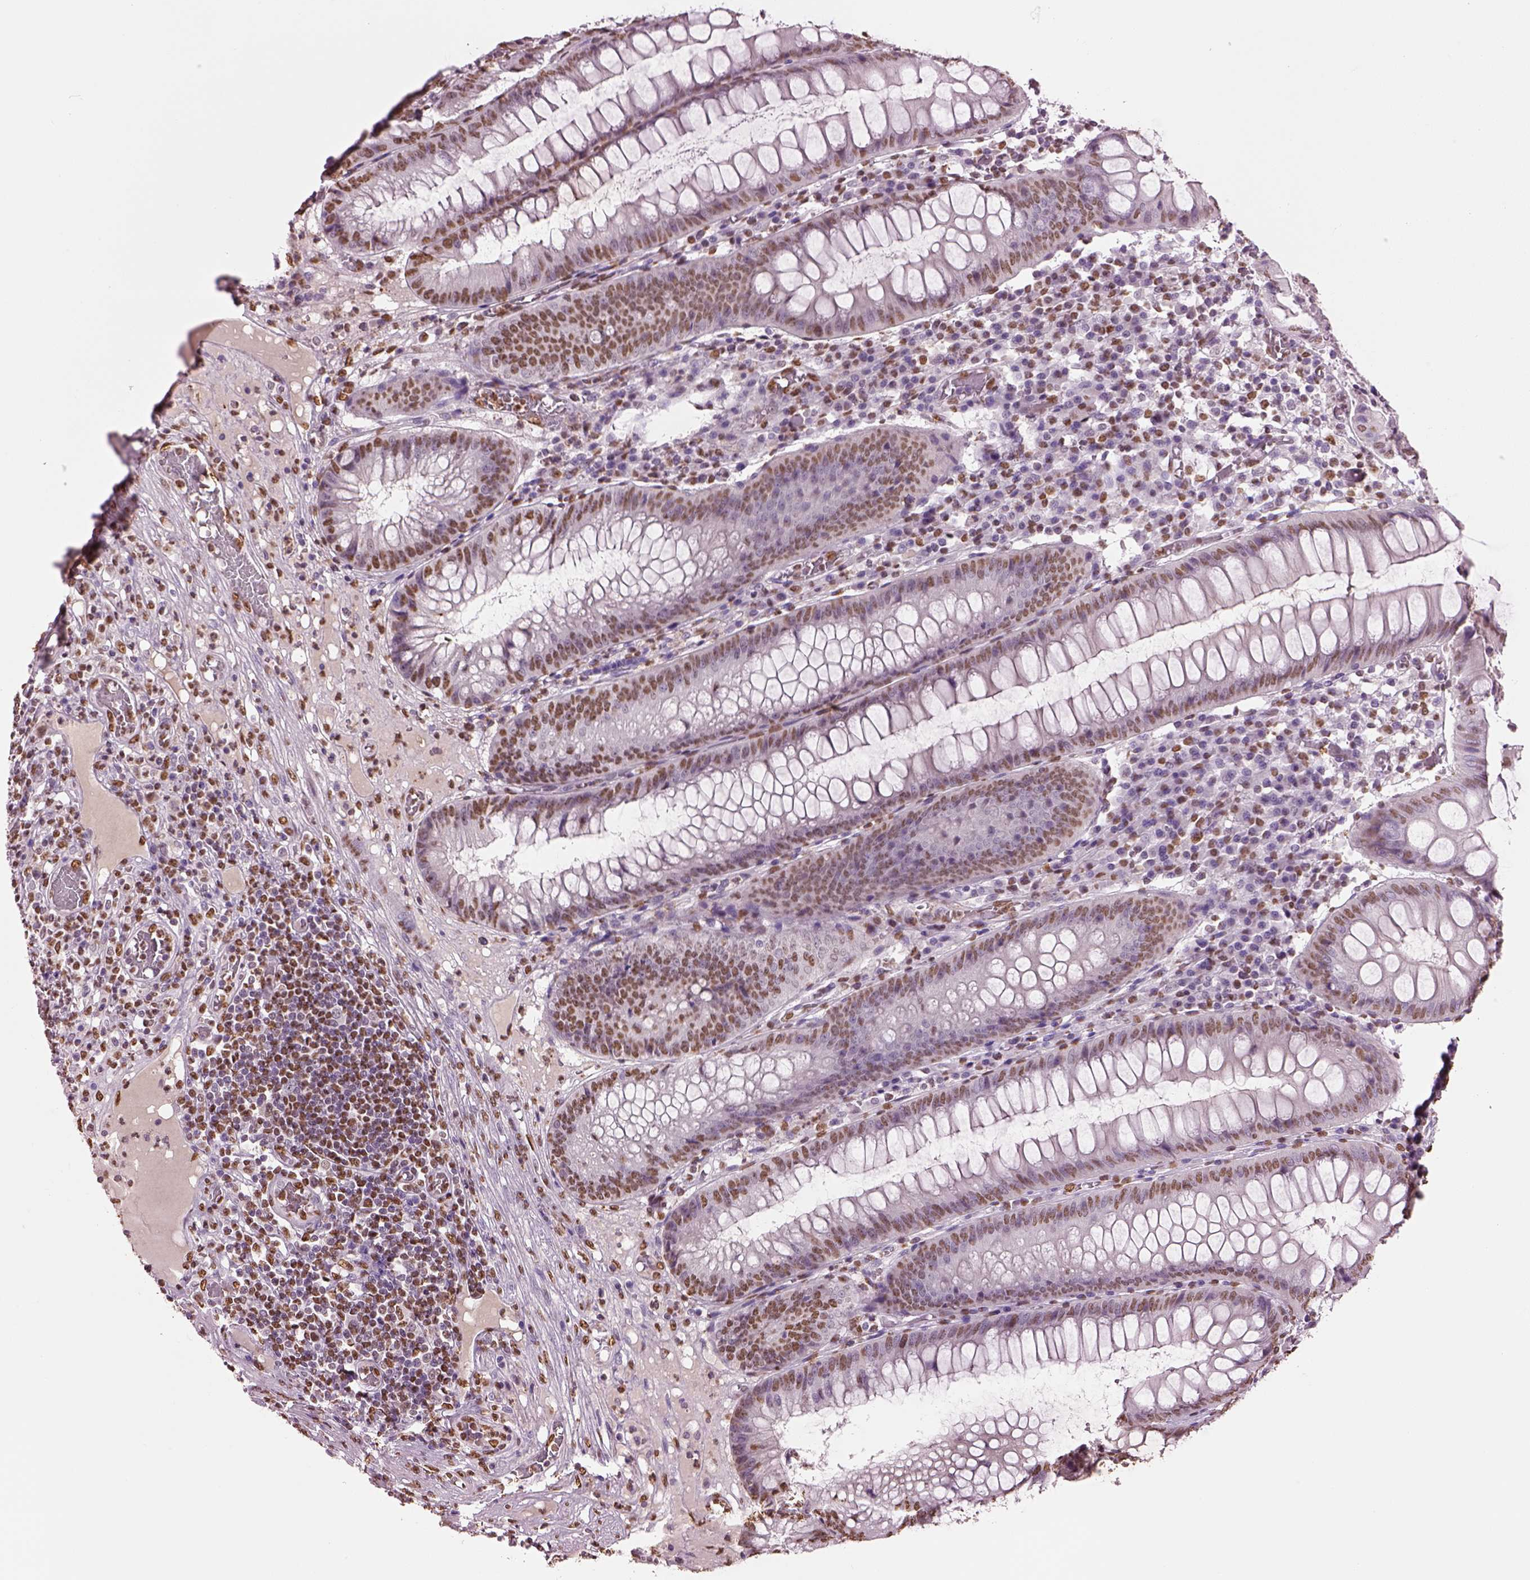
{"staining": {"intensity": "moderate", "quantity": "25%-75%", "location": "nuclear"}, "tissue": "appendix", "cell_type": "Glandular cells", "image_type": "normal", "snomed": [{"axis": "morphology", "description": "Normal tissue, NOS"}, {"axis": "morphology", "description": "Inflammation, NOS"}, {"axis": "topography", "description": "Appendix"}], "caption": "A brown stain labels moderate nuclear expression of a protein in glandular cells of unremarkable human appendix. (Brightfield microscopy of DAB IHC at high magnification).", "gene": "DDX3X", "patient": {"sex": "male", "age": 16}}